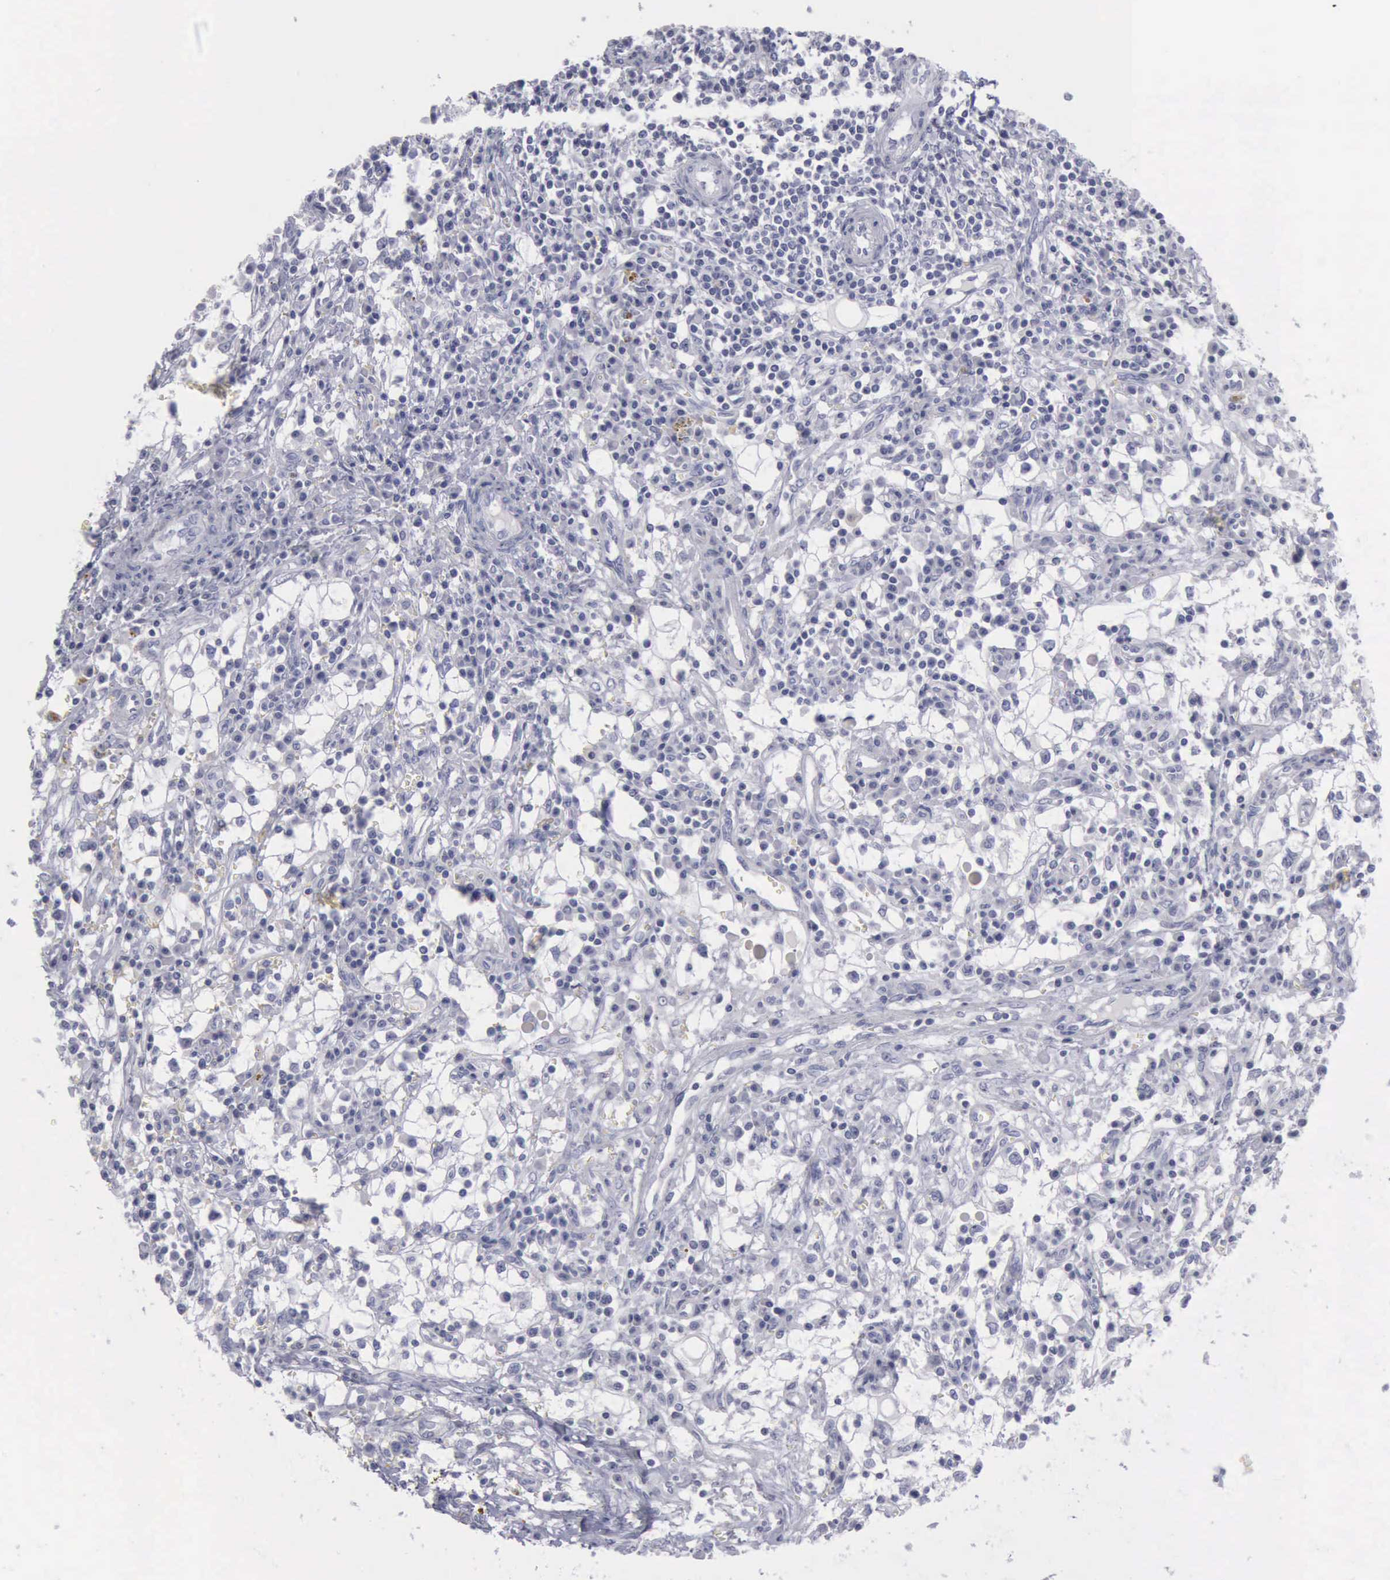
{"staining": {"intensity": "negative", "quantity": "none", "location": "none"}, "tissue": "renal cancer", "cell_type": "Tumor cells", "image_type": "cancer", "snomed": [{"axis": "morphology", "description": "Adenocarcinoma, NOS"}, {"axis": "topography", "description": "Kidney"}], "caption": "Renal cancer (adenocarcinoma) was stained to show a protein in brown. There is no significant expression in tumor cells.", "gene": "KRT13", "patient": {"sex": "male", "age": 82}}